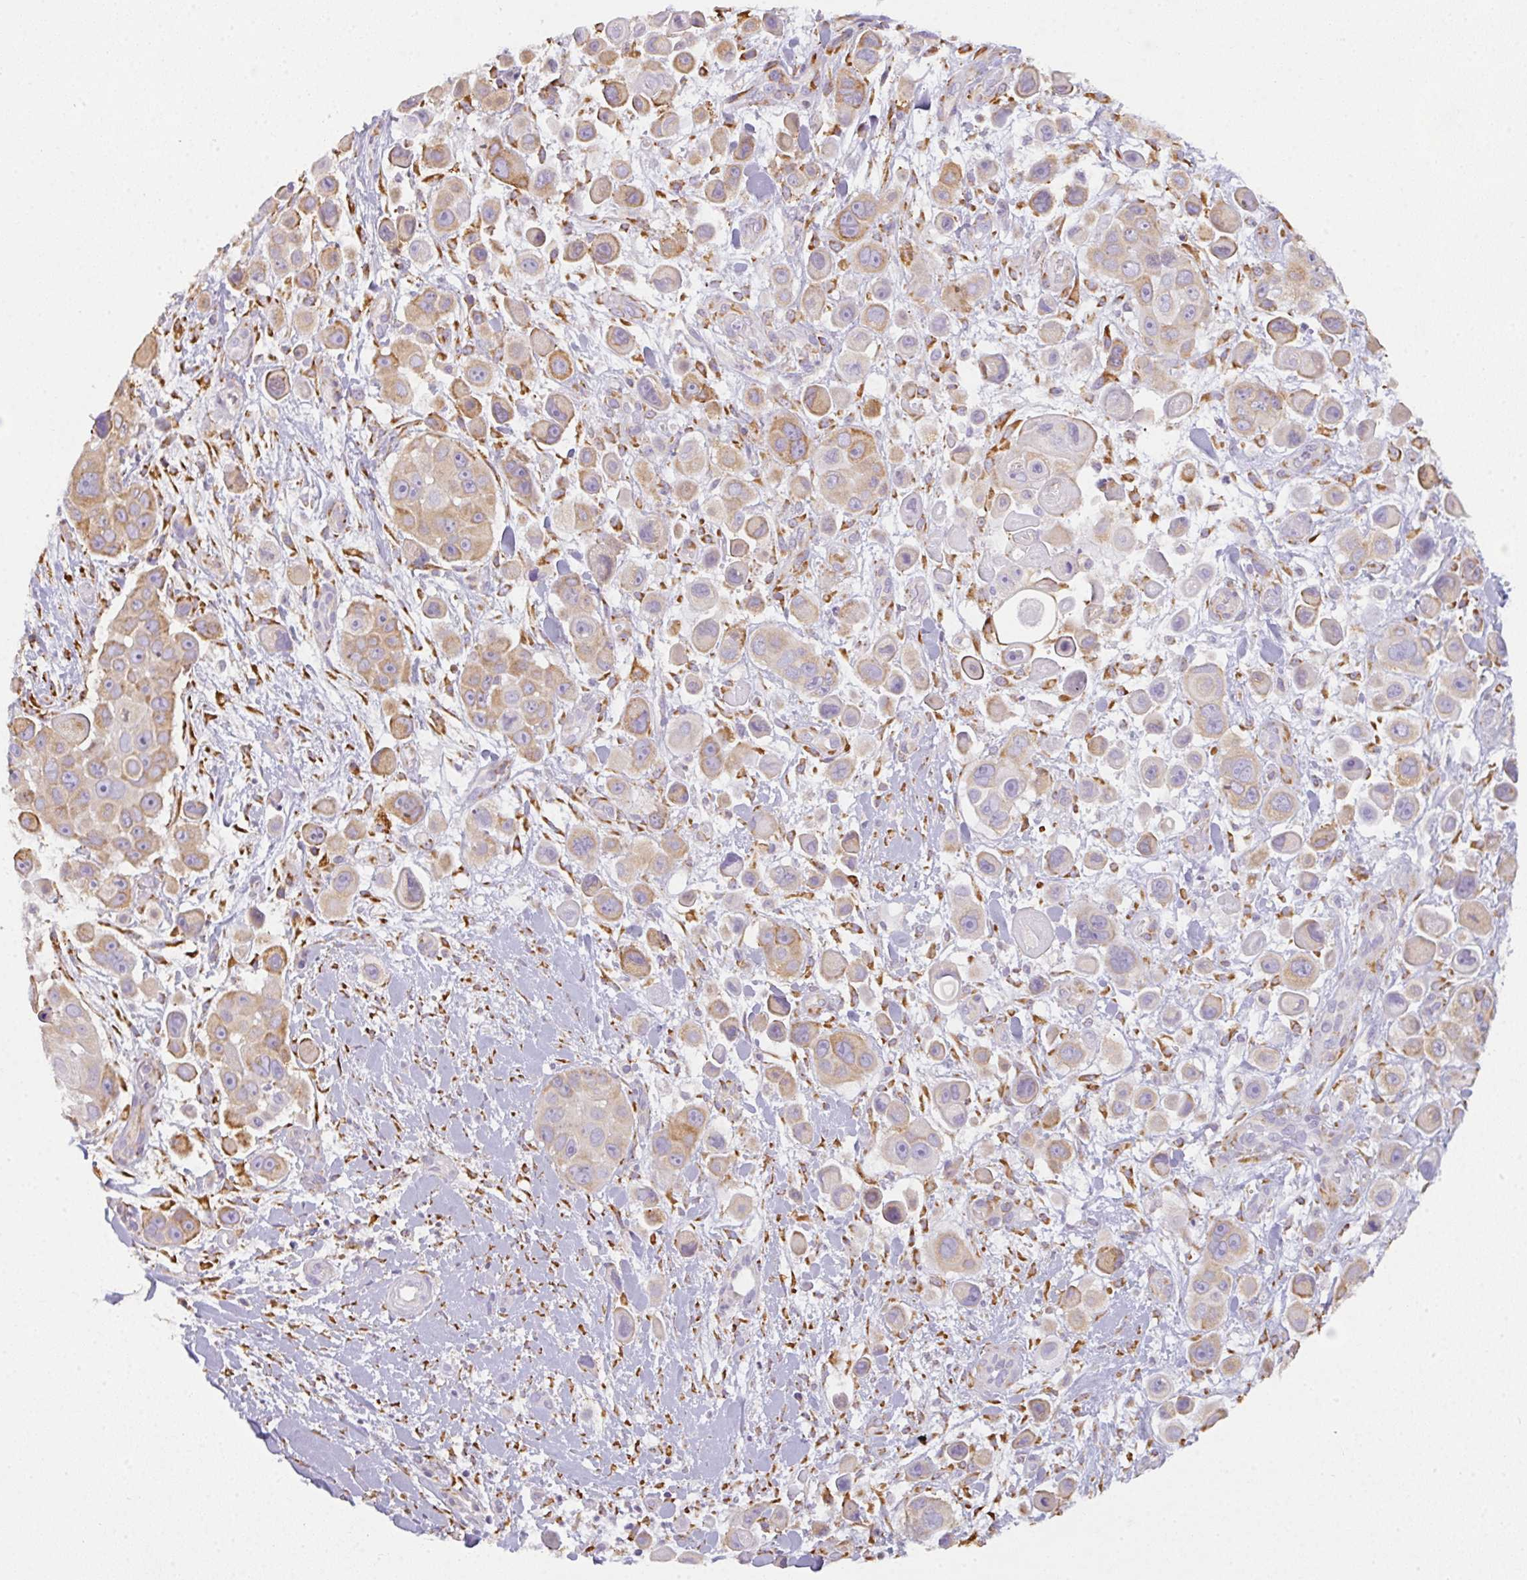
{"staining": {"intensity": "weak", "quantity": "25%-75%", "location": "cytoplasmic/membranous"}, "tissue": "skin cancer", "cell_type": "Tumor cells", "image_type": "cancer", "snomed": [{"axis": "morphology", "description": "Squamous cell carcinoma, NOS"}, {"axis": "topography", "description": "Skin"}], "caption": "Skin squamous cell carcinoma was stained to show a protein in brown. There is low levels of weak cytoplasmic/membranous positivity in about 25%-75% of tumor cells. The staining was performed using DAB (3,3'-diaminobenzidine) to visualize the protein expression in brown, while the nuclei were stained in blue with hematoxylin (Magnification: 20x).", "gene": "DOK4", "patient": {"sex": "male", "age": 67}}